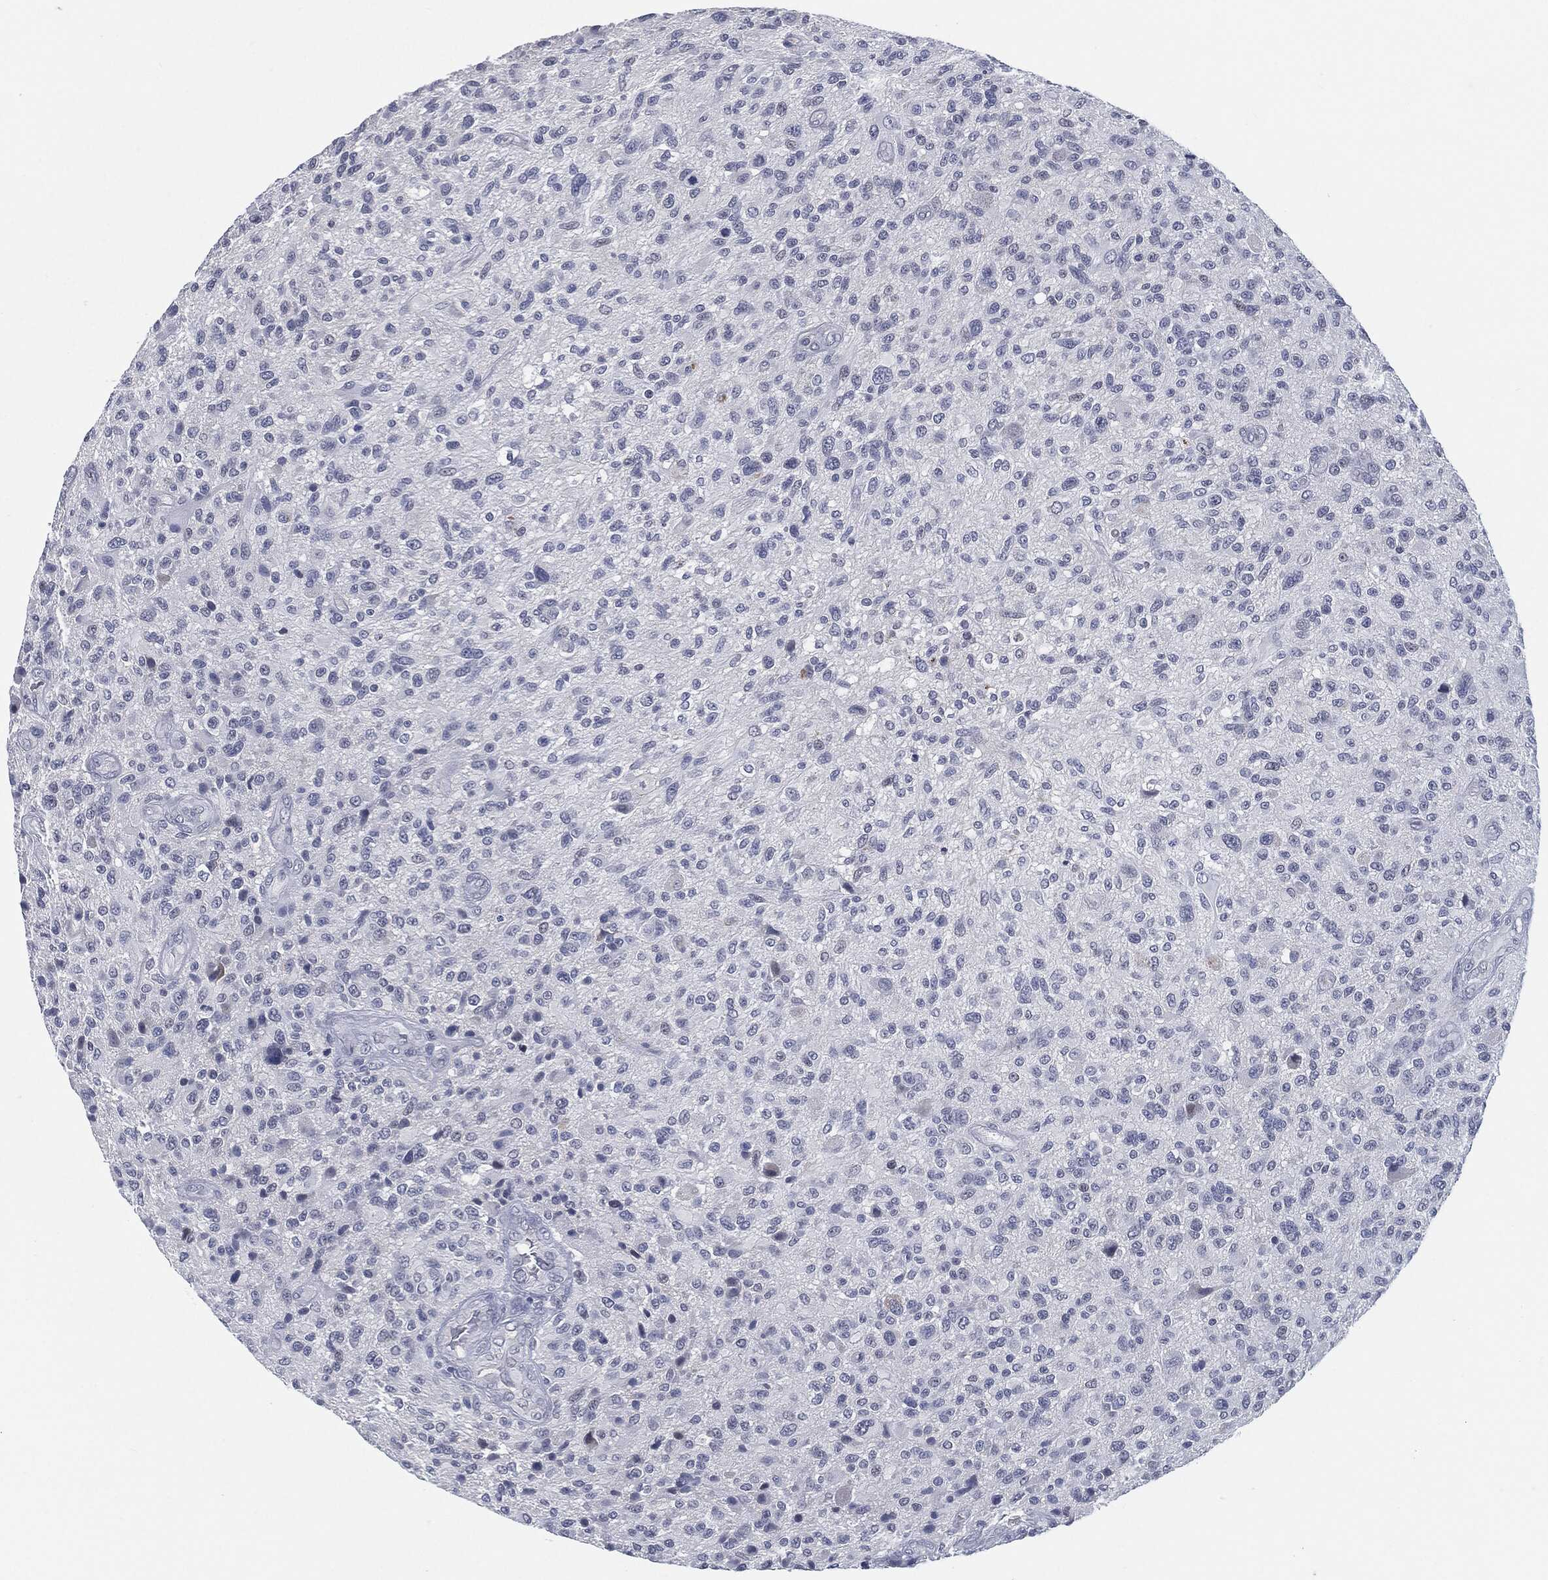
{"staining": {"intensity": "negative", "quantity": "none", "location": "none"}, "tissue": "glioma", "cell_type": "Tumor cells", "image_type": "cancer", "snomed": [{"axis": "morphology", "description": "Glioma, malignant, High grade"}, {"axis": "topography", "description": "Brain"}], "caption": "Tumor cells show no significant staining in glioma.", "gene": "PROM1", "patient": {"sex": "male", "age": 47}}